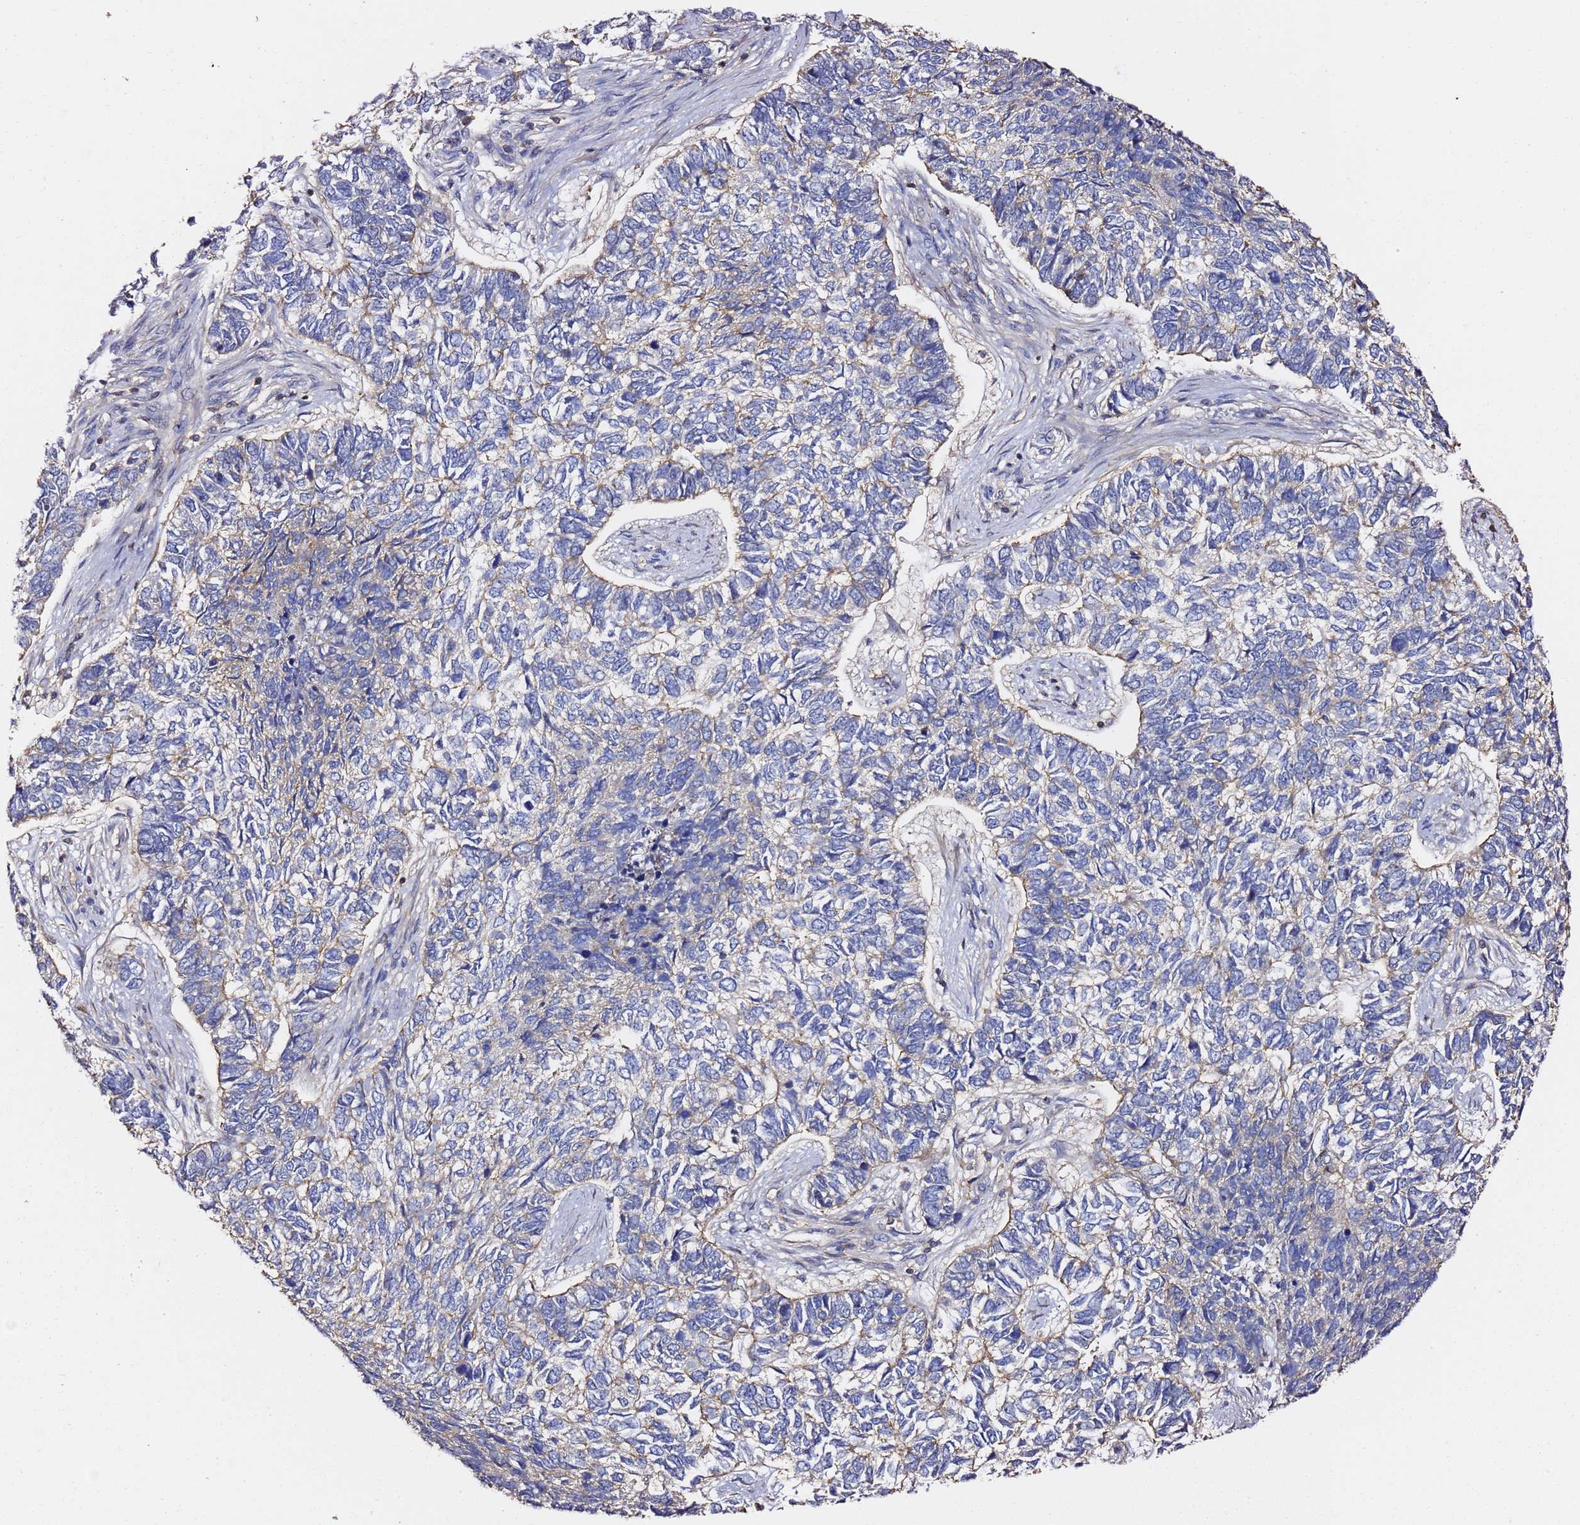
{"staining": {"intensity": "moderate", "quantity": "25%-75%", "location": "cytoplasmic/membranous"}, "tissue": "skin cancer", "cell_type": "Tumor cells", "image_type": "cancer", "snomed": [{"axis": "morphology", "description": "Basal cell carcinoma"}, {"axis": "topography", "description": "Skin"}], "caption": "Immunohistochemical staining of basal cell carcinoma (skin) displays moderate cytoplasmic/membranous protein positivity in about 25%-75% of tumor cells.", "gene": "ZFP36L2", "patient": {"sex": "female", "age": 65}}